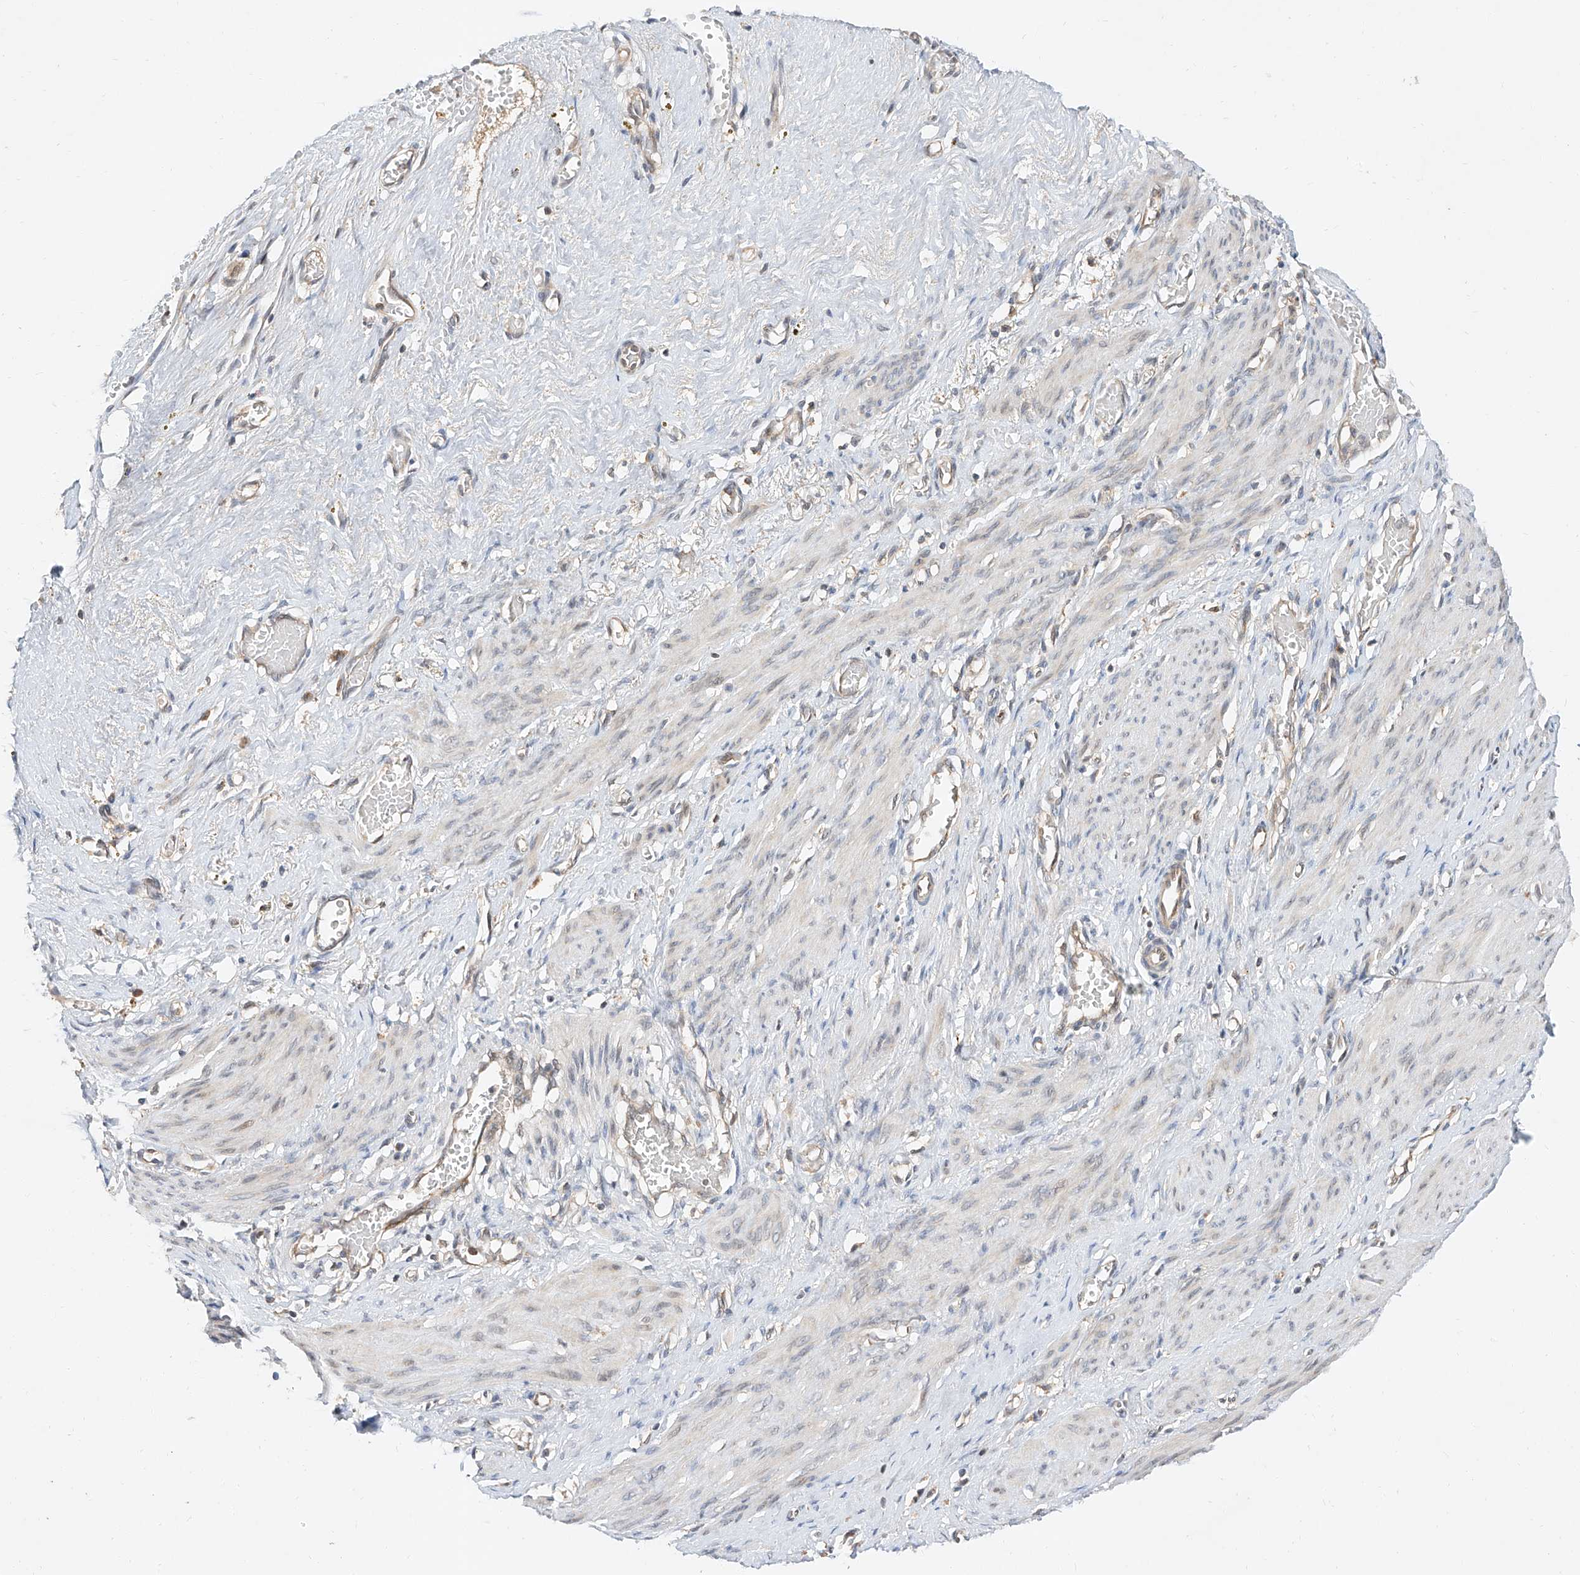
{"staining": {"intensity": "negative", "quantity": "none", "location": "none"}, "tissue": "smooth muscle", "cell_type": "Smooth muscle cells", "image_type": "normal", "snomed": [{"axis": "morphology", "description": "Normal tissue, NOS"}, {"axis": "topography", "description": "Endometrium"}], "caption": "Photomicrograph shows no protein staining in smooth muscle cells of unremarkable smooth muscle. Nuclei are stained in blue.", "gene": "DIRAS3", "patient": {"sex": "female", "age": 33}}